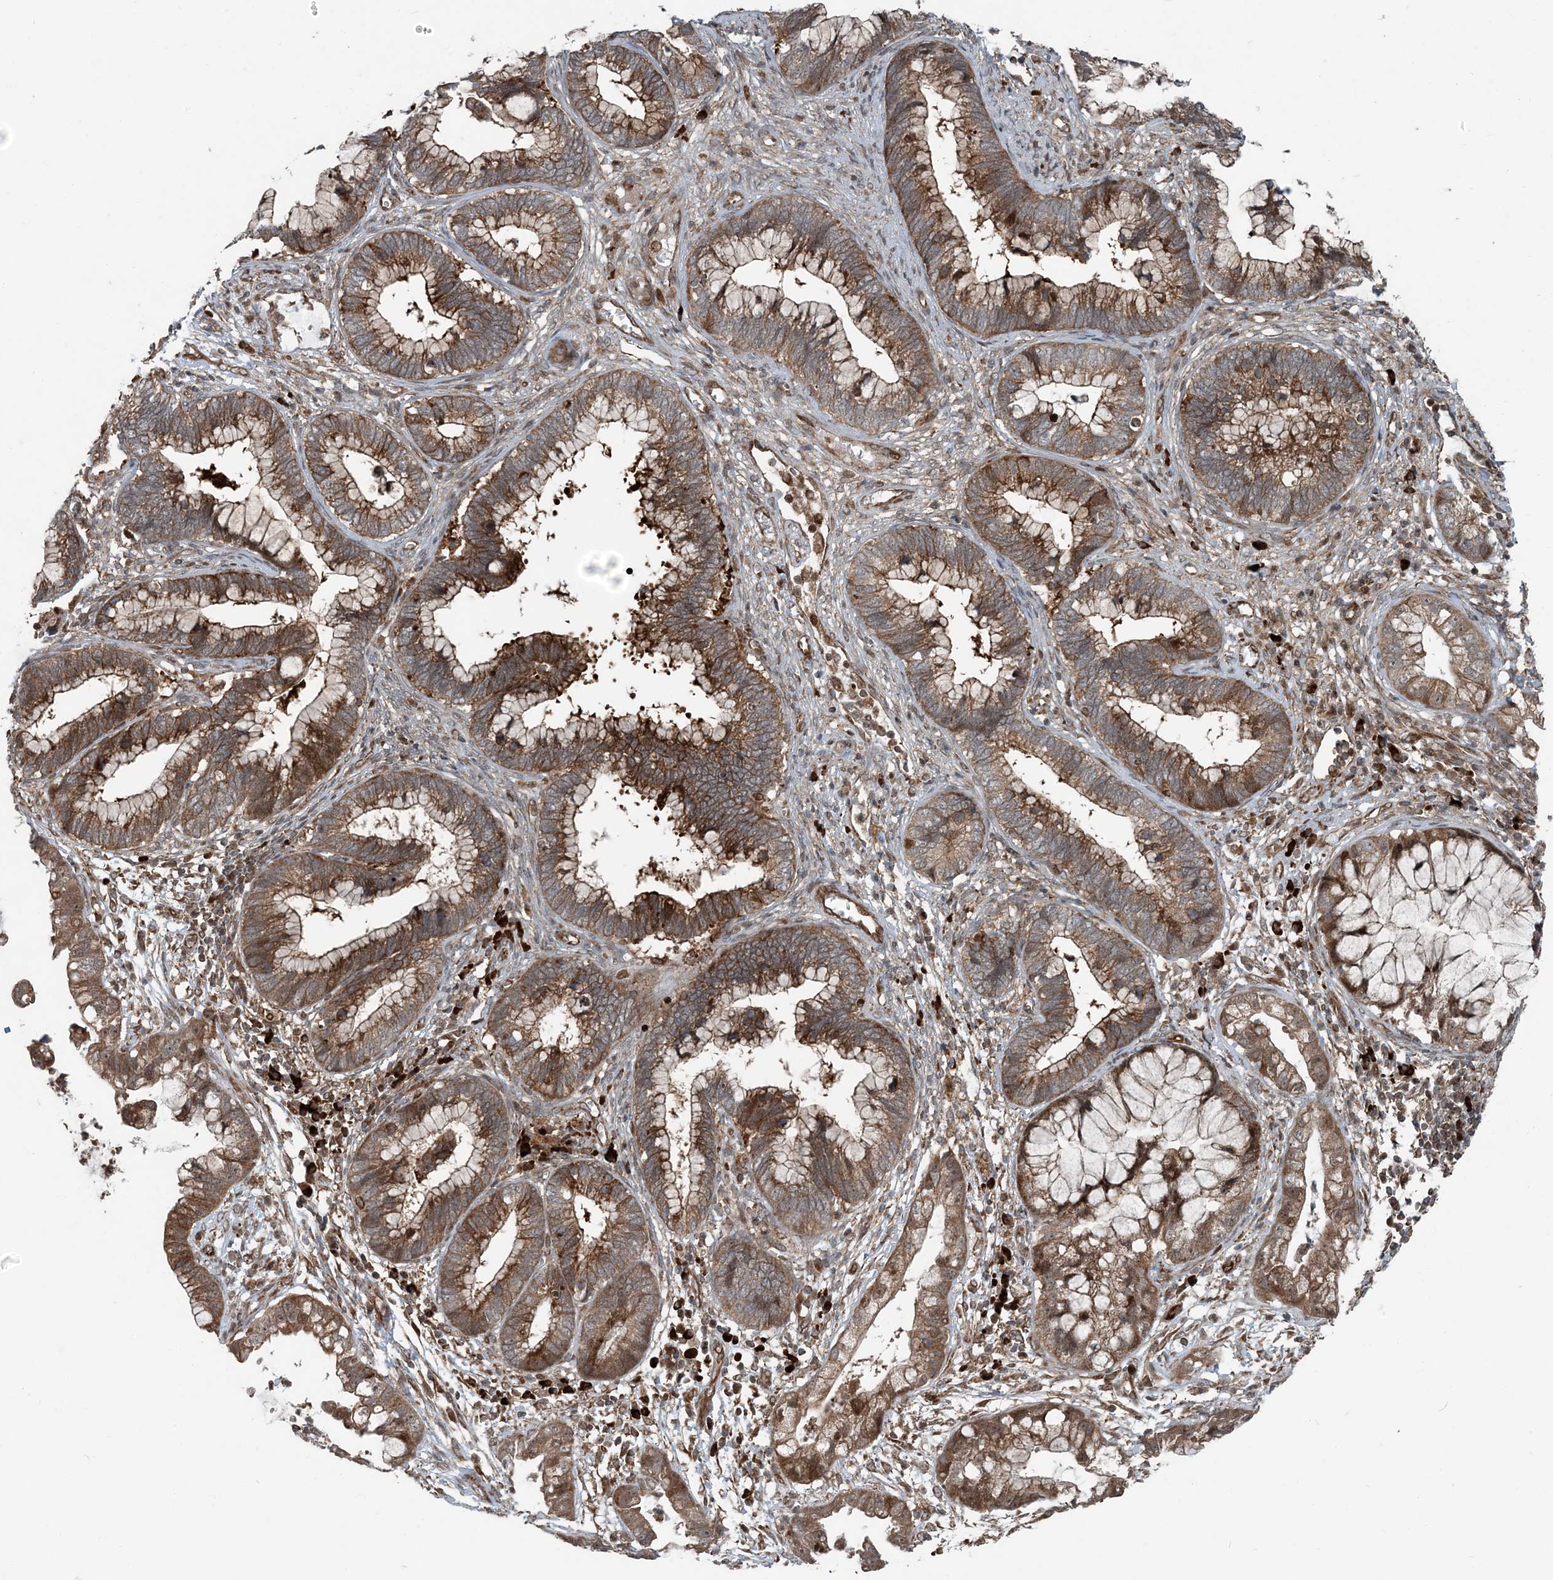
{"staining": {"intensity": "moderate", "quantity": ">75%", "location": "cytoplasmic/membranous"}, "tissue": "cervical cancer", "cell_type": "Tumor cells", "image_type": "cancer", "snomed": [{"axis": "morphology", "description": "Adenocarcinoma, NOS"}, {"axis": "topography", "description": "Cervix"}], "caption": "Cervical adenocarcinoma was stained to show a protein in brown. There is medium levels of moderate cytoplasmic/membranous positivity in approximately >75% of tumor cells. The staining is performed using DAB (3,3'-diaminobenzidine) brown chromogen to label protein expression. The nuclei are counter-stained blue using hematoxylin.", "gene": "EDEM2", "patient": {"sex": "female", "age": 44}}